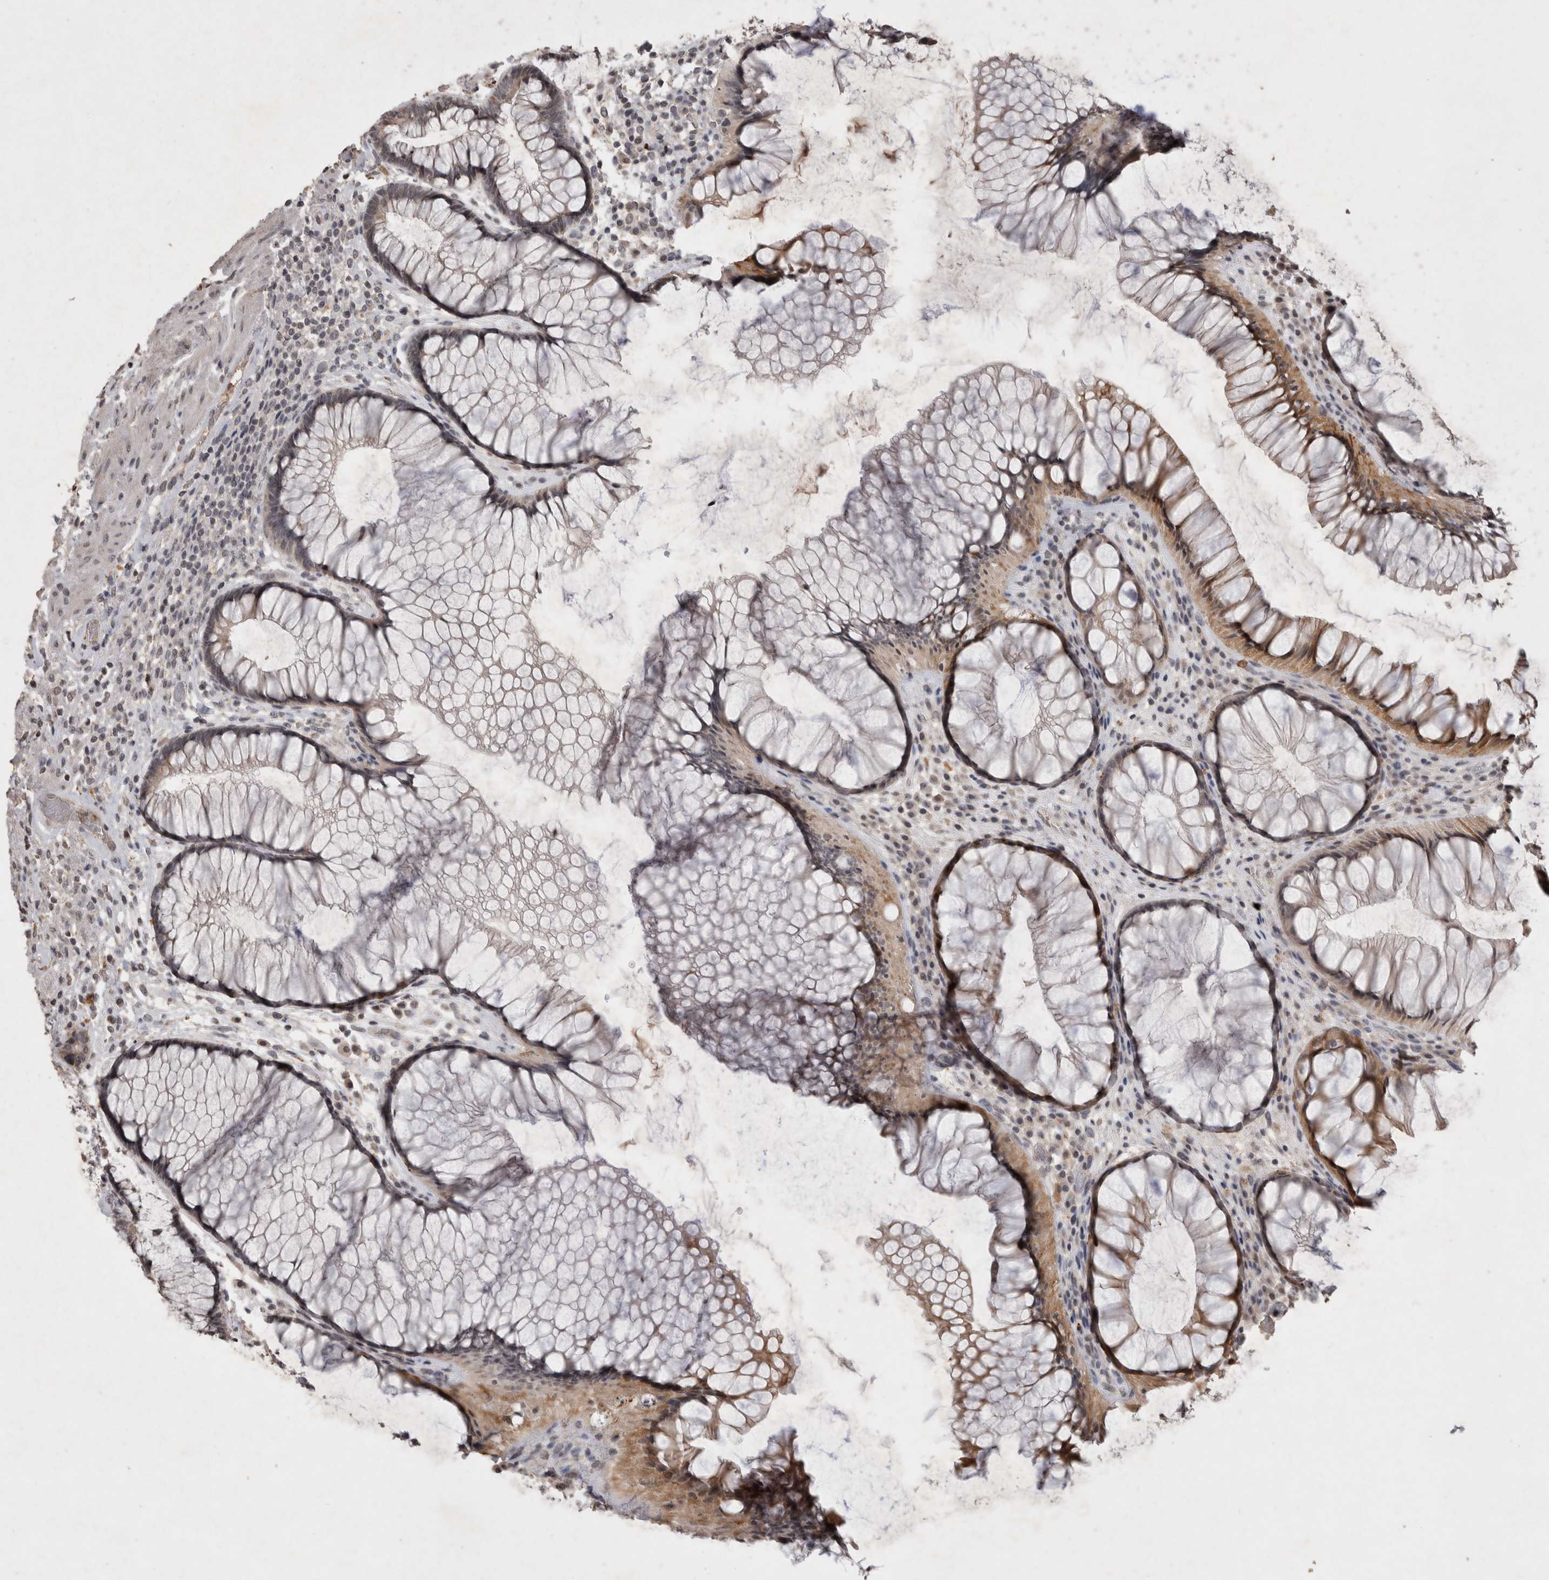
{"staining": {"intensity": "moderate", "quantity": "25%-75%", "location": "cytoplasmic/membranous,nuclear"}, "tissue": "rectum", "cell_type": "Glandular cells", "image_type": "normal", "snomed": [{"axis": "morphology", "description": "Normal tissue, NOS"}, {"axis": "topography", "description": "Rectum"}], "caption": "Approximately 25%-75% of glandular cells in benign human rectum display moderate cytoplasmic/membranous,nuclear protein expression as visualized by brown immunohistochemical staining.", "gene": "HRK", "patient": {"sex": "male", "age": 51}}